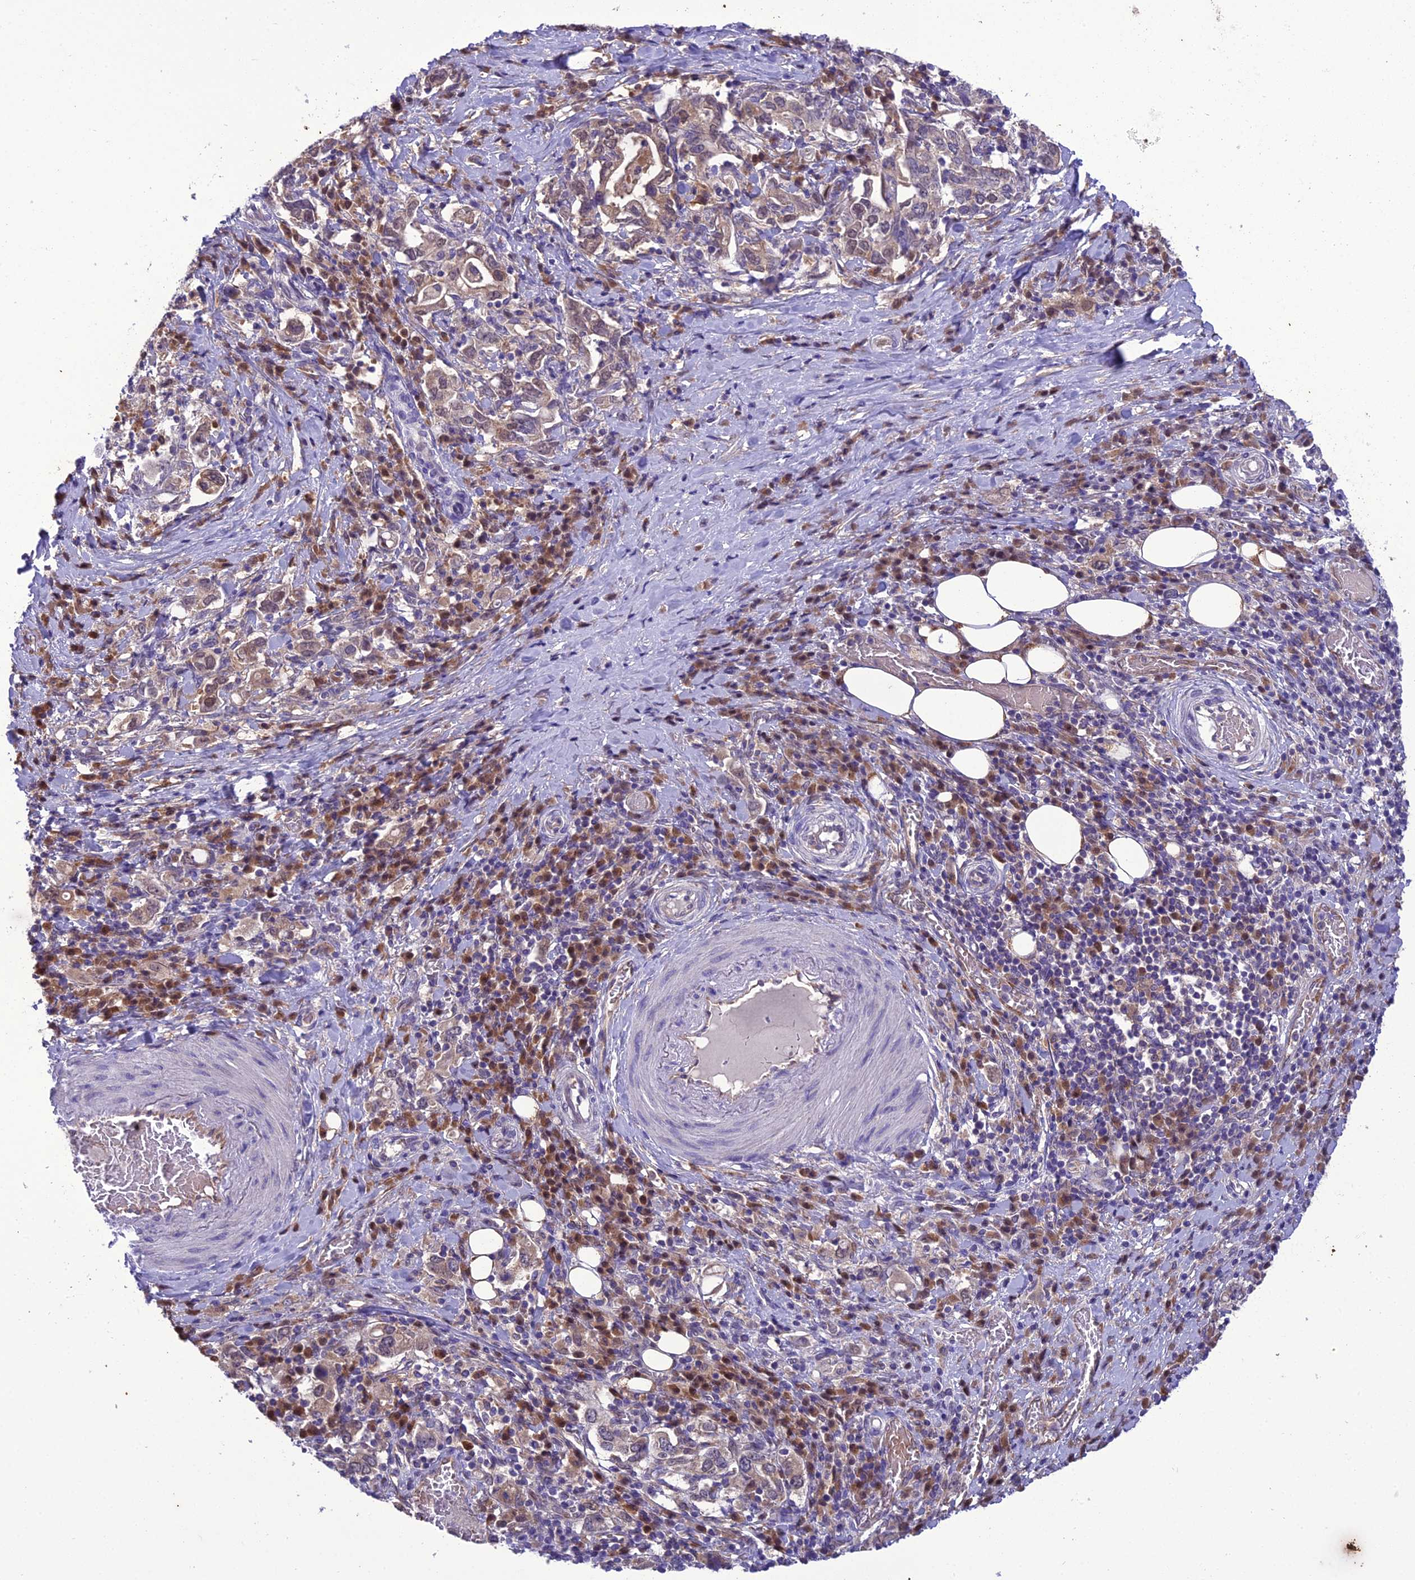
{"staining": {"intensity": "weak", "quantity": ">75%", "location": "cytoplasmic/membranous"}, "tissue": "stomach cancer", "cell_type": "Tumor cells", "image_type": "cancer", "snomed": [{"axis": "morphology", "description": "Adenocarcinoma, NOS"}, {"axis": "topography", "description": "Stomach, upper"}, {"axis": "topography", "description": "Stomach"}], "caption": "About >75% of tumor cells in stomach cancer demonstrate weak cytoplasmic/membranous protein staining as visualized by brown immunohistochemical staining.", "gene": "BORCS6", "patient": {"sex": "male", "age": 62}}